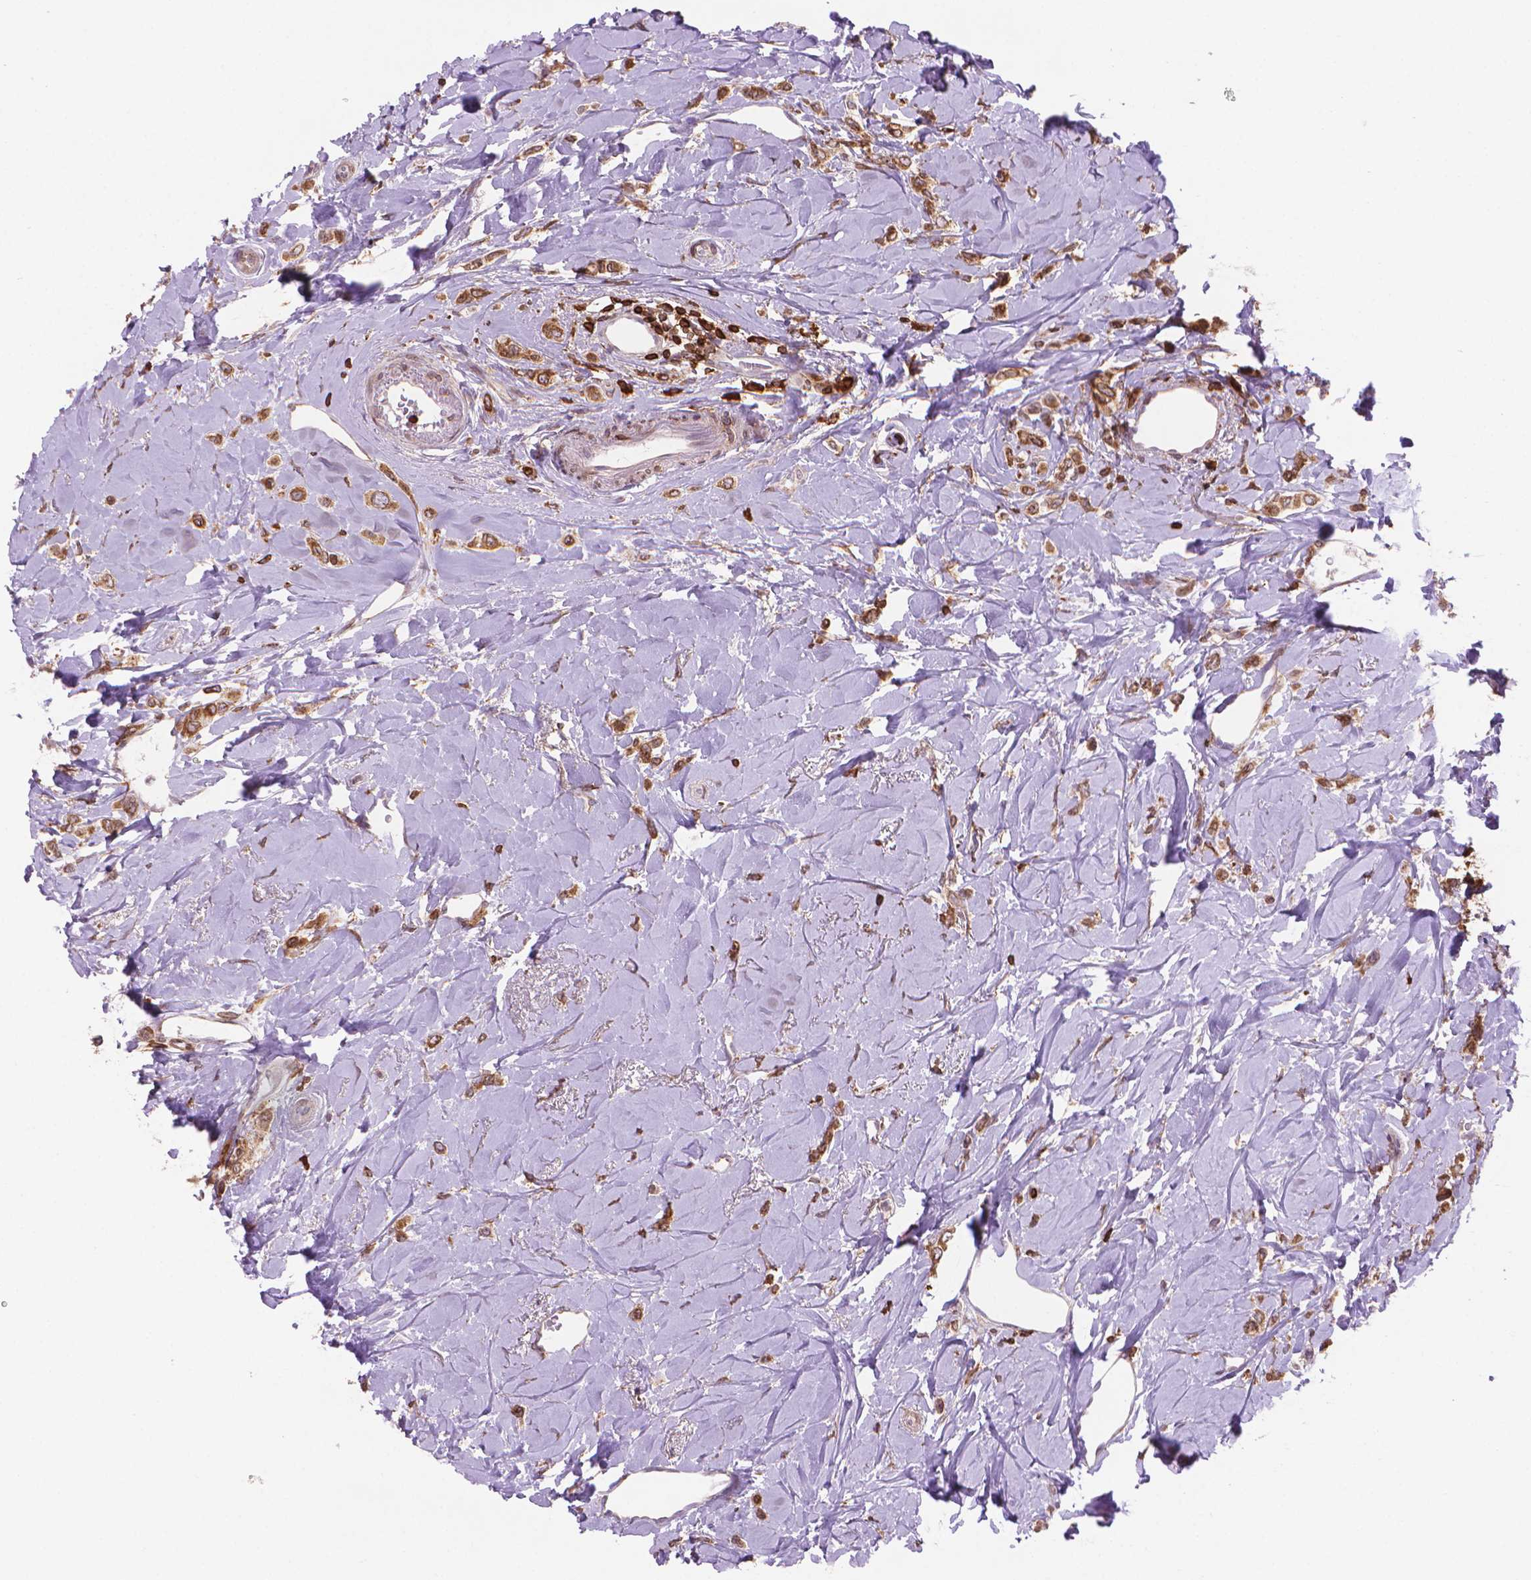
{"staining": {"intensity": "moderate", "quantity": ">75%", "location": "cytoplasmic/membranous"}, "tissue": "breast cancer", "cell_type": "Tumor cells", "image_type": "cancer", "snomed": [{"axis": "morphology", "description": "Lobular carcinoma"}, {"axis": "topography", "description": "Breast"}], "caption": "High-power microscopy captured an IHC histopathology image of breast cancer, revealing moderate cytoplasmic/membranous expression in approximately >75% of tumor cells.", "gene": "BCL2", "patient": {"sex": "female", "age": 66}}